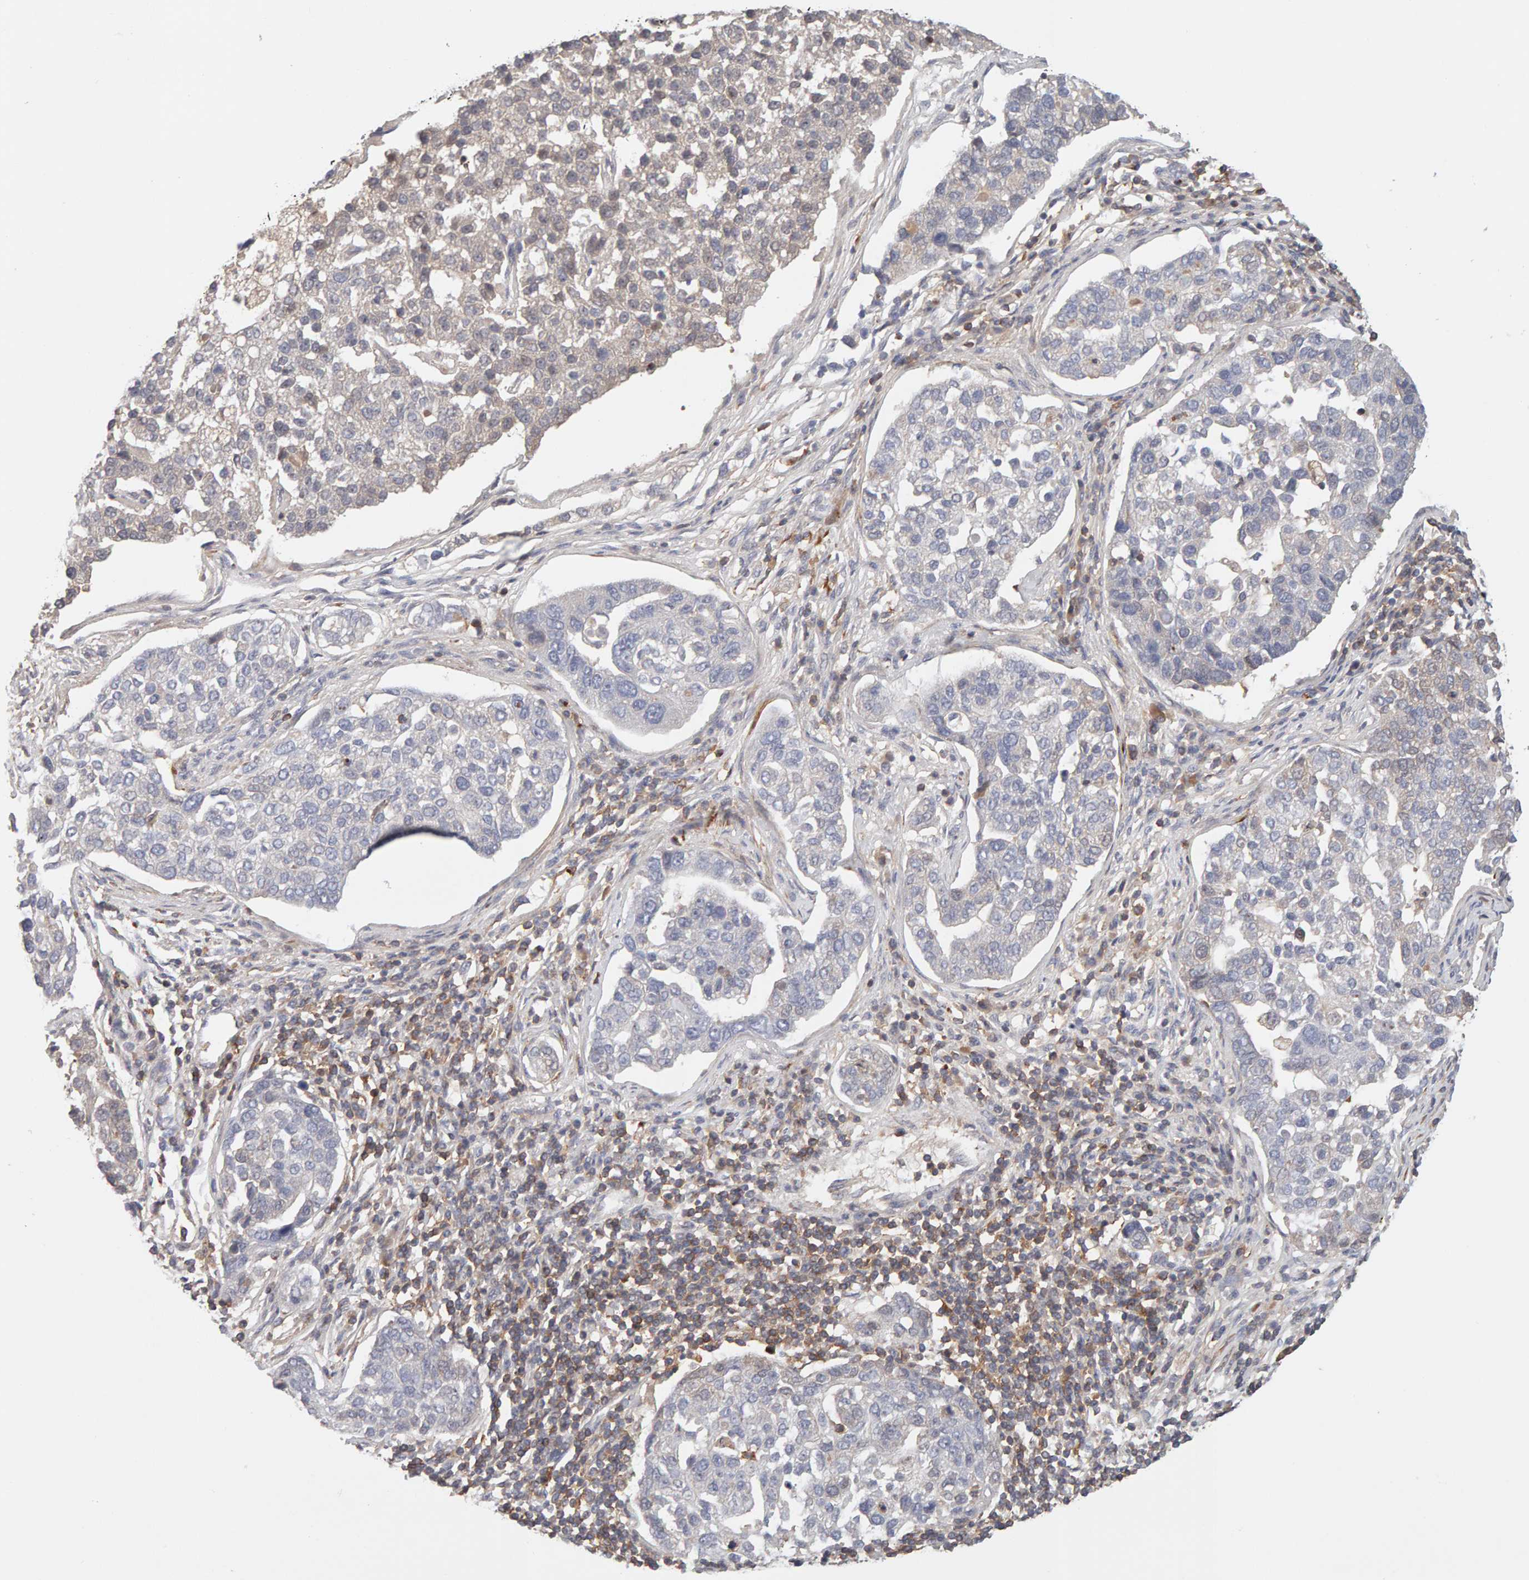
{"staining": {"intensity": "weak", "quantity": "25%-75%", "location": "cytoplasmic/membranous"}, "tissue": "pancreatic cancer", "cell_type": "Tumor cells", "image_type": "cancer", "snomed": [{"axis": "morphology", "description": "Adenocarcinoma, NOS"}, {"axis": "topography", "description": "Pancreas"}], "caption": "This is a histology image of immunohistochemistry (IHC) staining of adenocarcinoma (pancreatic), which shows weak positivity in the cytoplasmic/membranous of tumor cells.", "gene": "NUDCD1", "patient": {"sex": "female", "age": 61}}